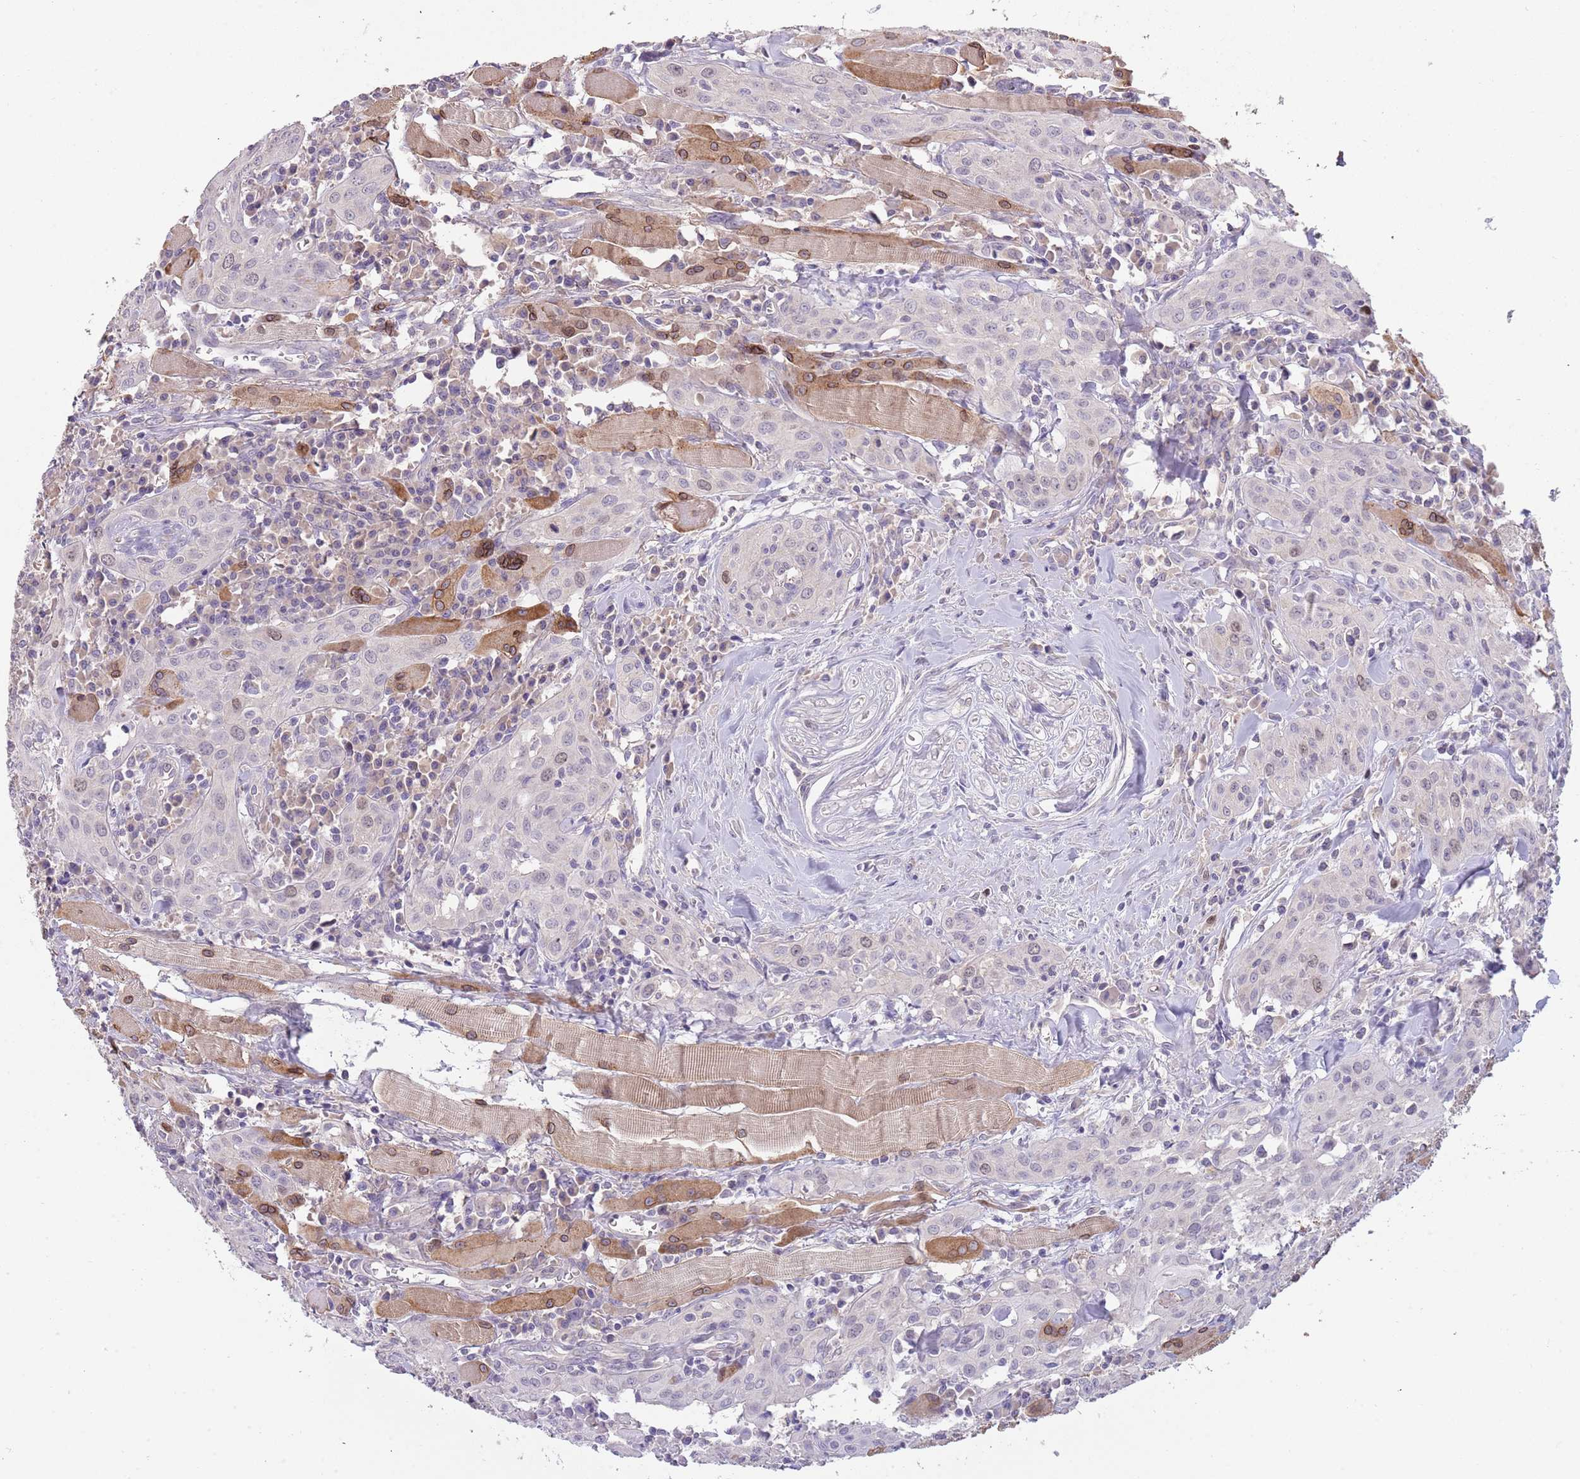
{"staining": {"intensity": "negative", "quantity": "none", "location": "none"}, "tissue": "head and neck cancer", "cell_type": "Tumor cells", "image_type": "cancer", "snomed": [{"axis": "morphology", "description": "Squamous cell carcinoma, NOS"}, {"axis": "topography", "description": "Oral tissue"}, {"axis": "topography", "description": "Head-Neck"}], "caption": "This is an immunohistochemistry (IHC) photomicrograph of head and neck squamous cell carcinoma. There is no staining in tumor cells.", "gene": "PIMREG", "patient": {"sex": "female", "age": 70}}